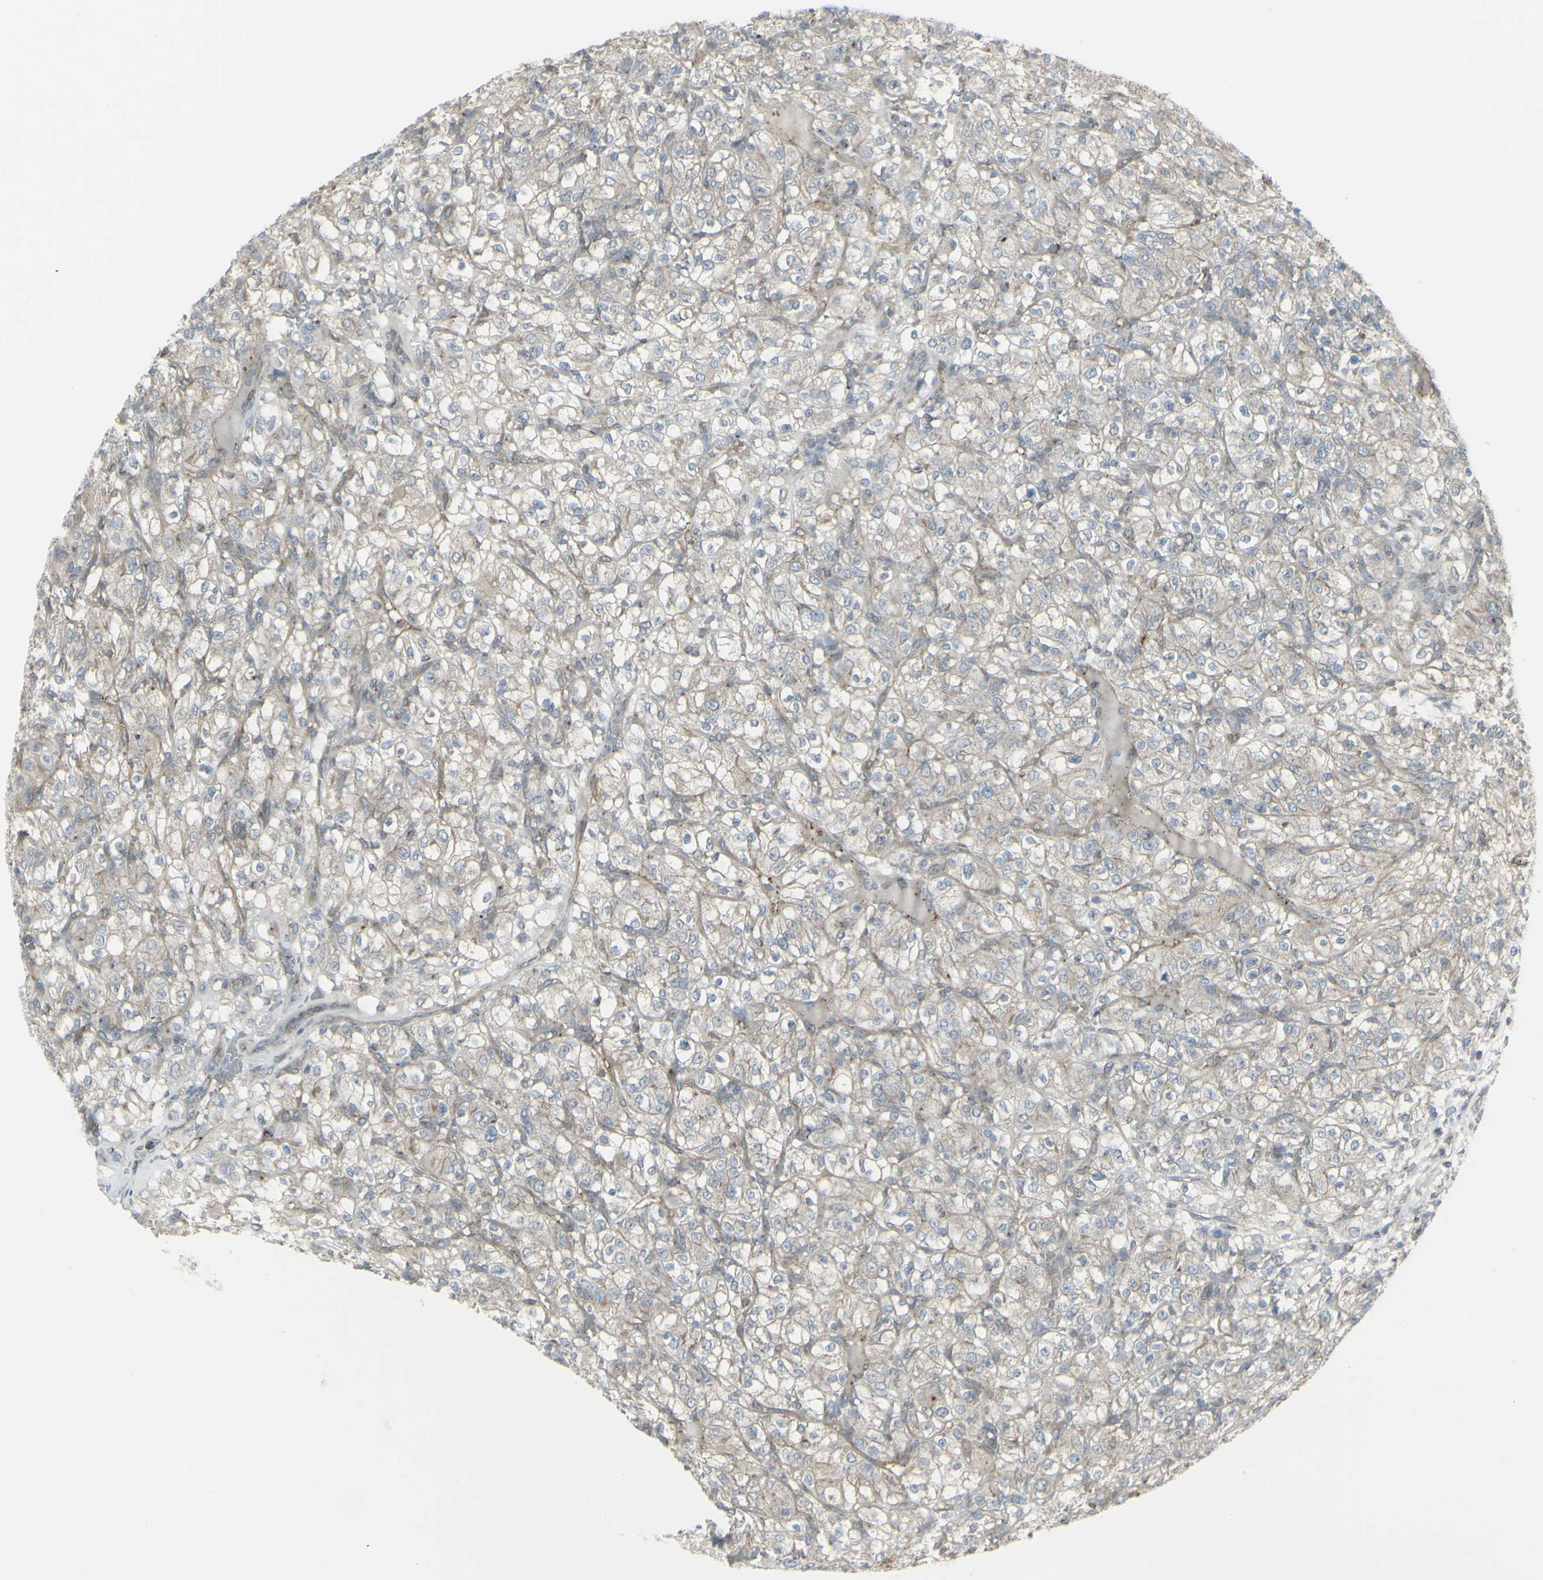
{"staining": {"intensity": "negative", "quantity": "none", "location": "none"}, "tissue": "renal cancer", "cell_type": "Tumor cells", "image_type": "cancer", "snomed": [{"axis": "morphology", "description": "Normal tissue, NOS"}, {"axis": "morphology", "description": "Adenocarcinoma, NOS"}, {"axis": "topography", "description": "Kidney"}], "caption": "Tumor cells show no significant protein expression in renal cancer (adenocarcinoma).", "gene": "GALNT6", "patient": {"sex": "female", "age": 72}}